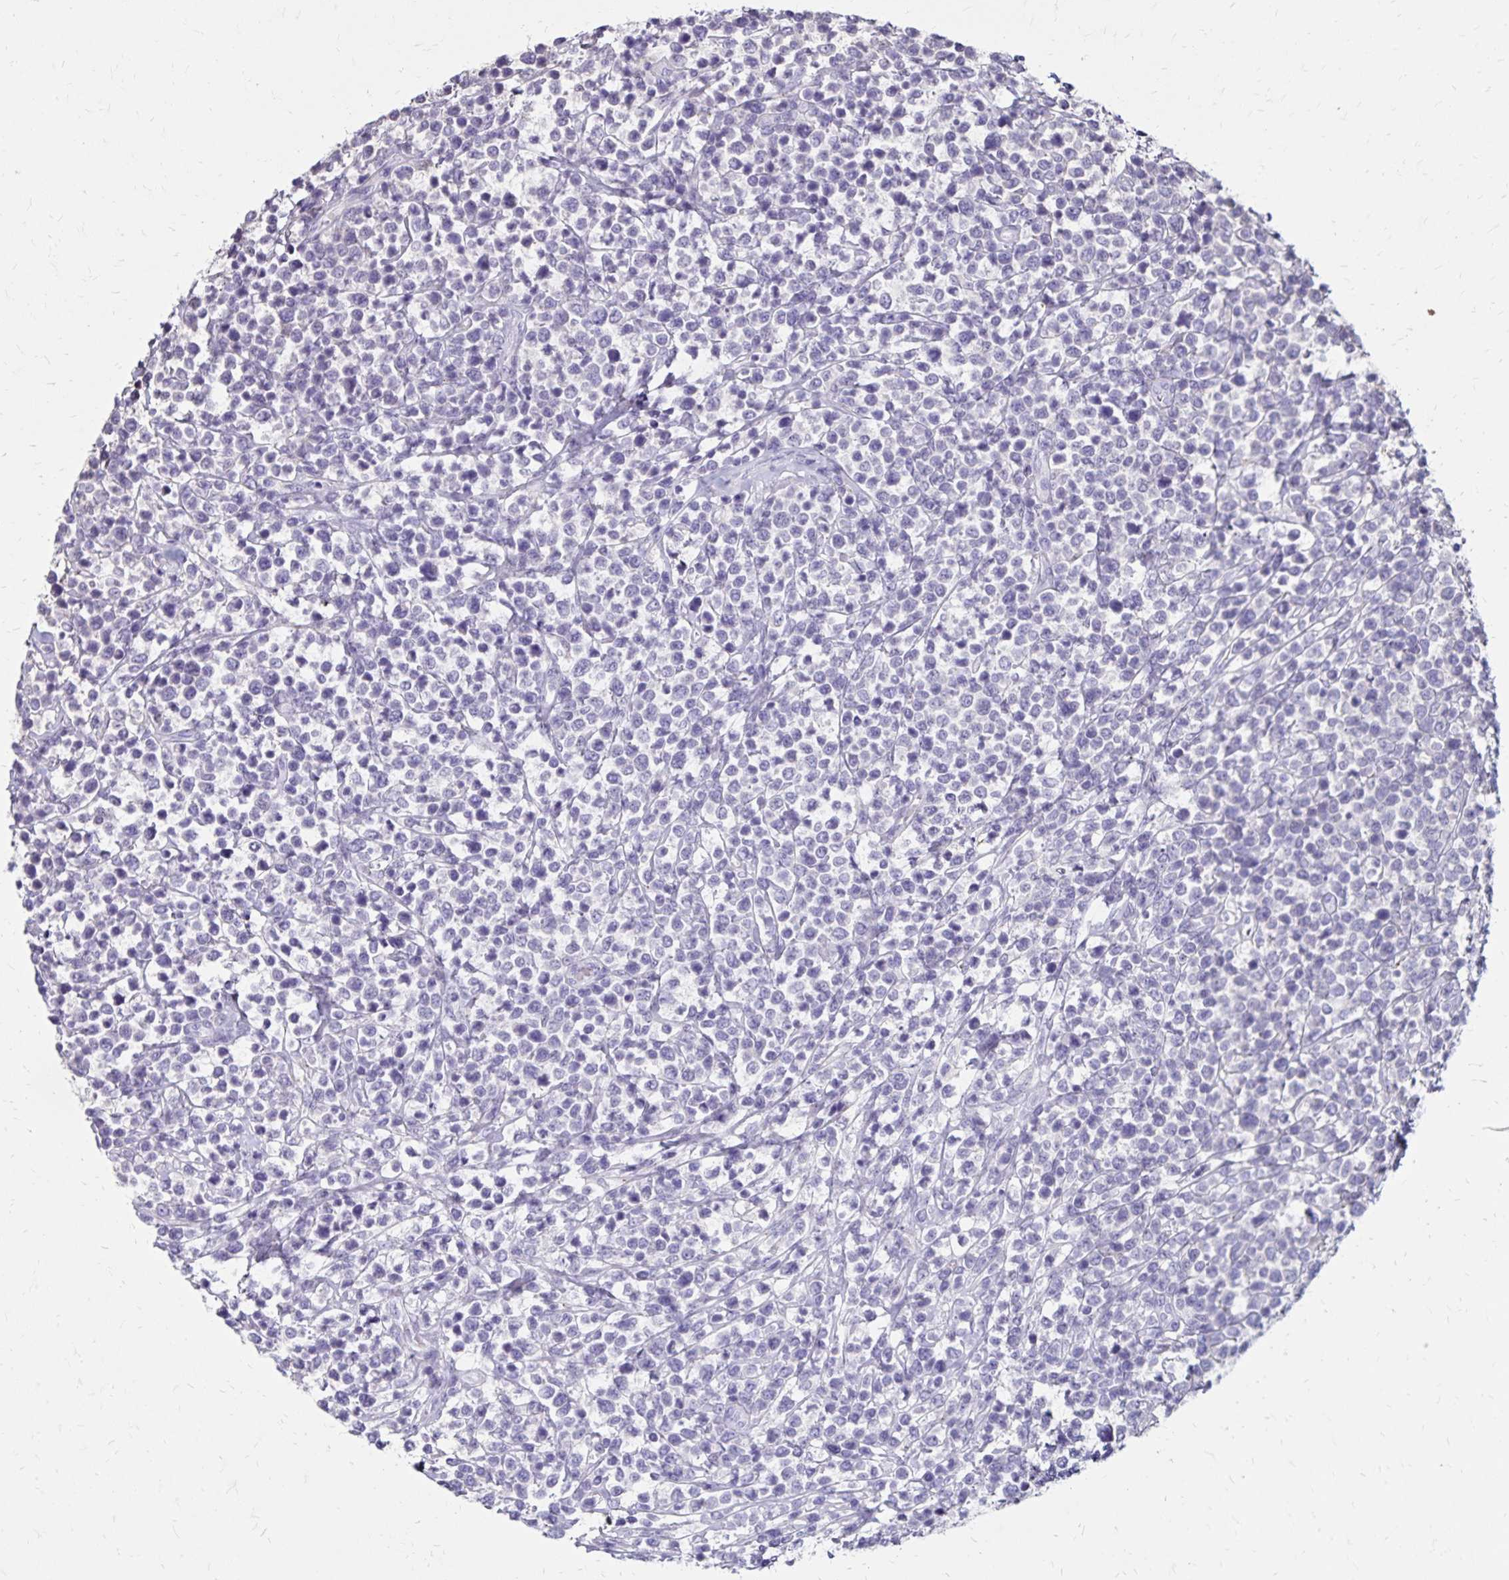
{"staining": {"intensity": "negative", "quantity": "none", "location": "none"}, "tissue": "lymphoma", "cell_type": "Tumor cells", "image_type": "cancer", "snomed": [{"axis": "morphology", "description": "Malignant lymphoma, non-Hodgkin's type, High grade"}, {"axis": "topography", "description": "Soft tissue"}], "caption": "Histopathology image shows no protein staining in tumor cells of lymphoma tissue.", "gene": "SH3GL3", "patient": {"sex": "female", "age": 56}}